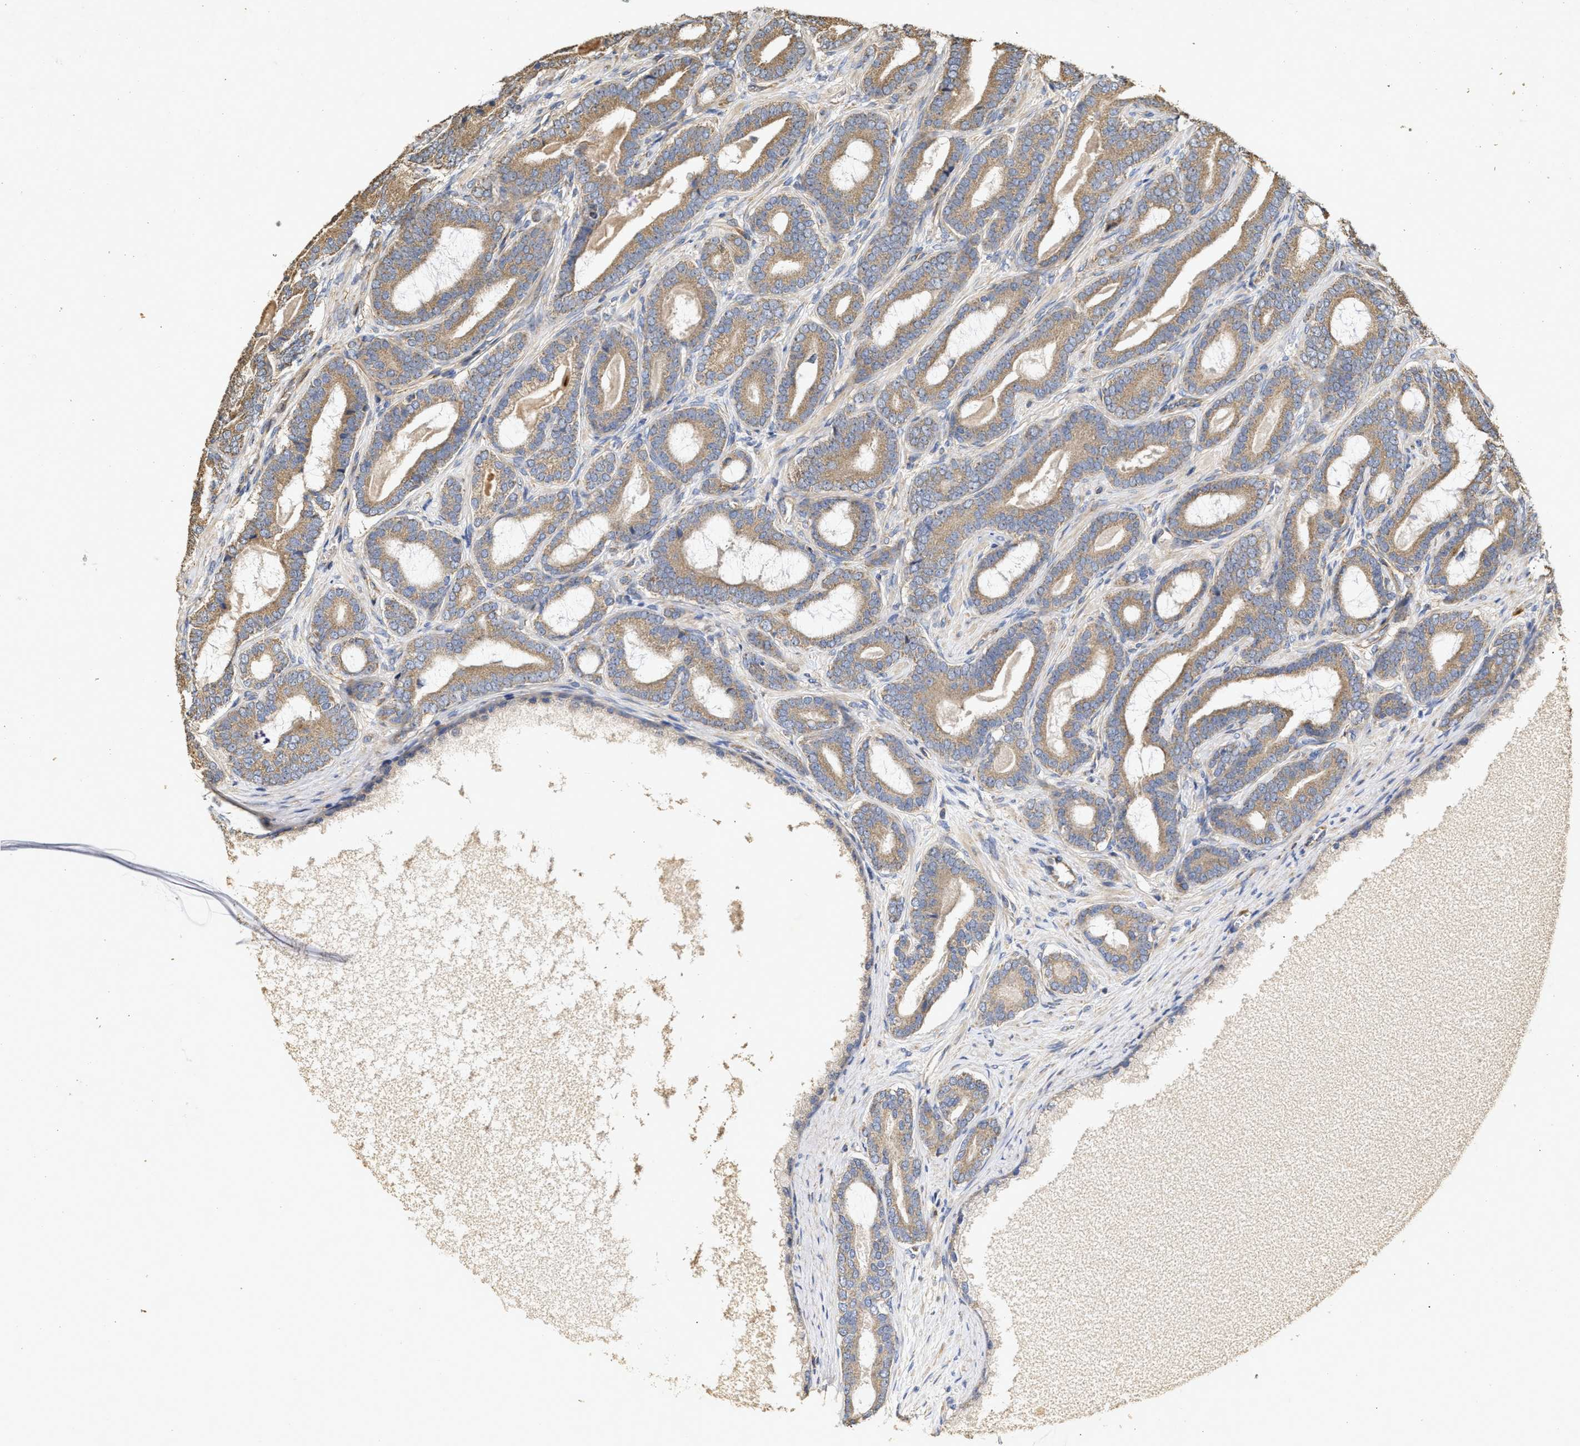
{"staining": {"intensity": "moderate", "quantity": ">75%", "location": "cytoplasmic/membranous"}, "tissue": "prostate cancer", "cell_type": "Tumor cells", "image_type": "cancer", "snomed": [{"axis": "morphology", "description": "Adenocarcinoma, High grade"}, {"axis": "topography", "description": "Prostate"}], "caption": "A brown stain labels moderate cytoplasmic/membranous staining of a protein in human prostate cancer (high-grade adenocarcinoma) tumor cells.", "gene": "NAV1", "patient": {"sex": "male", "age": 60}}